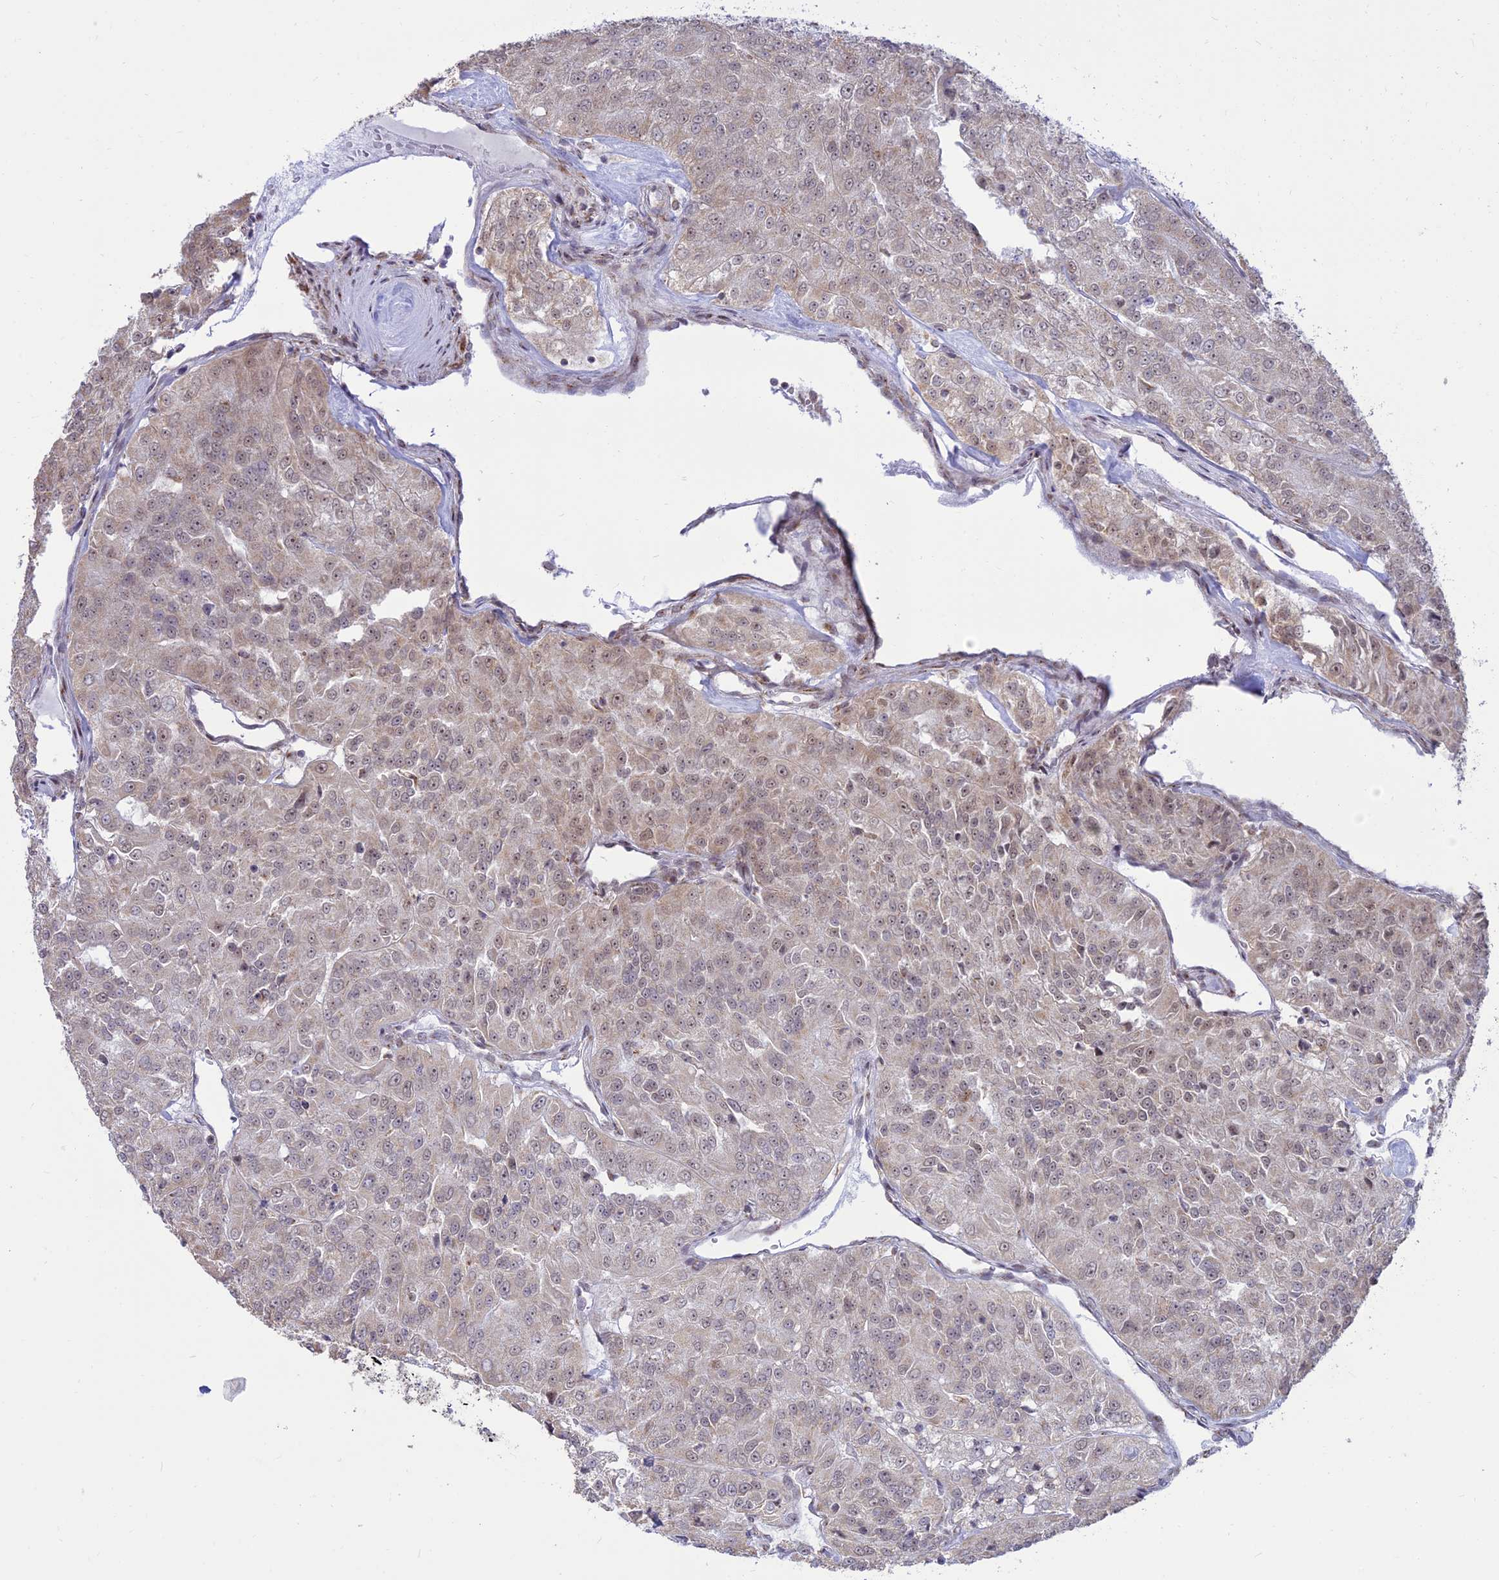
{"staining": {"intensity": "weak", "quantity": "<25%", "location": "cytoplasmic/membranous"}, "tissue": "renal cancer", "cell_type": "Tumor cells", "image_type": "cancer", "snomed": [{"axis": "morphology", "description": "Adenocarcinoma, NOS"}, {"axis": "topography", "description": "Kidney"}], "caption": "A photomicrograph of human renal cancer (adenocarcinoma) is negative for staining in tumor cells.", "gene": "GOLGA3", "patient": {"sex": "female", "age": 63}}